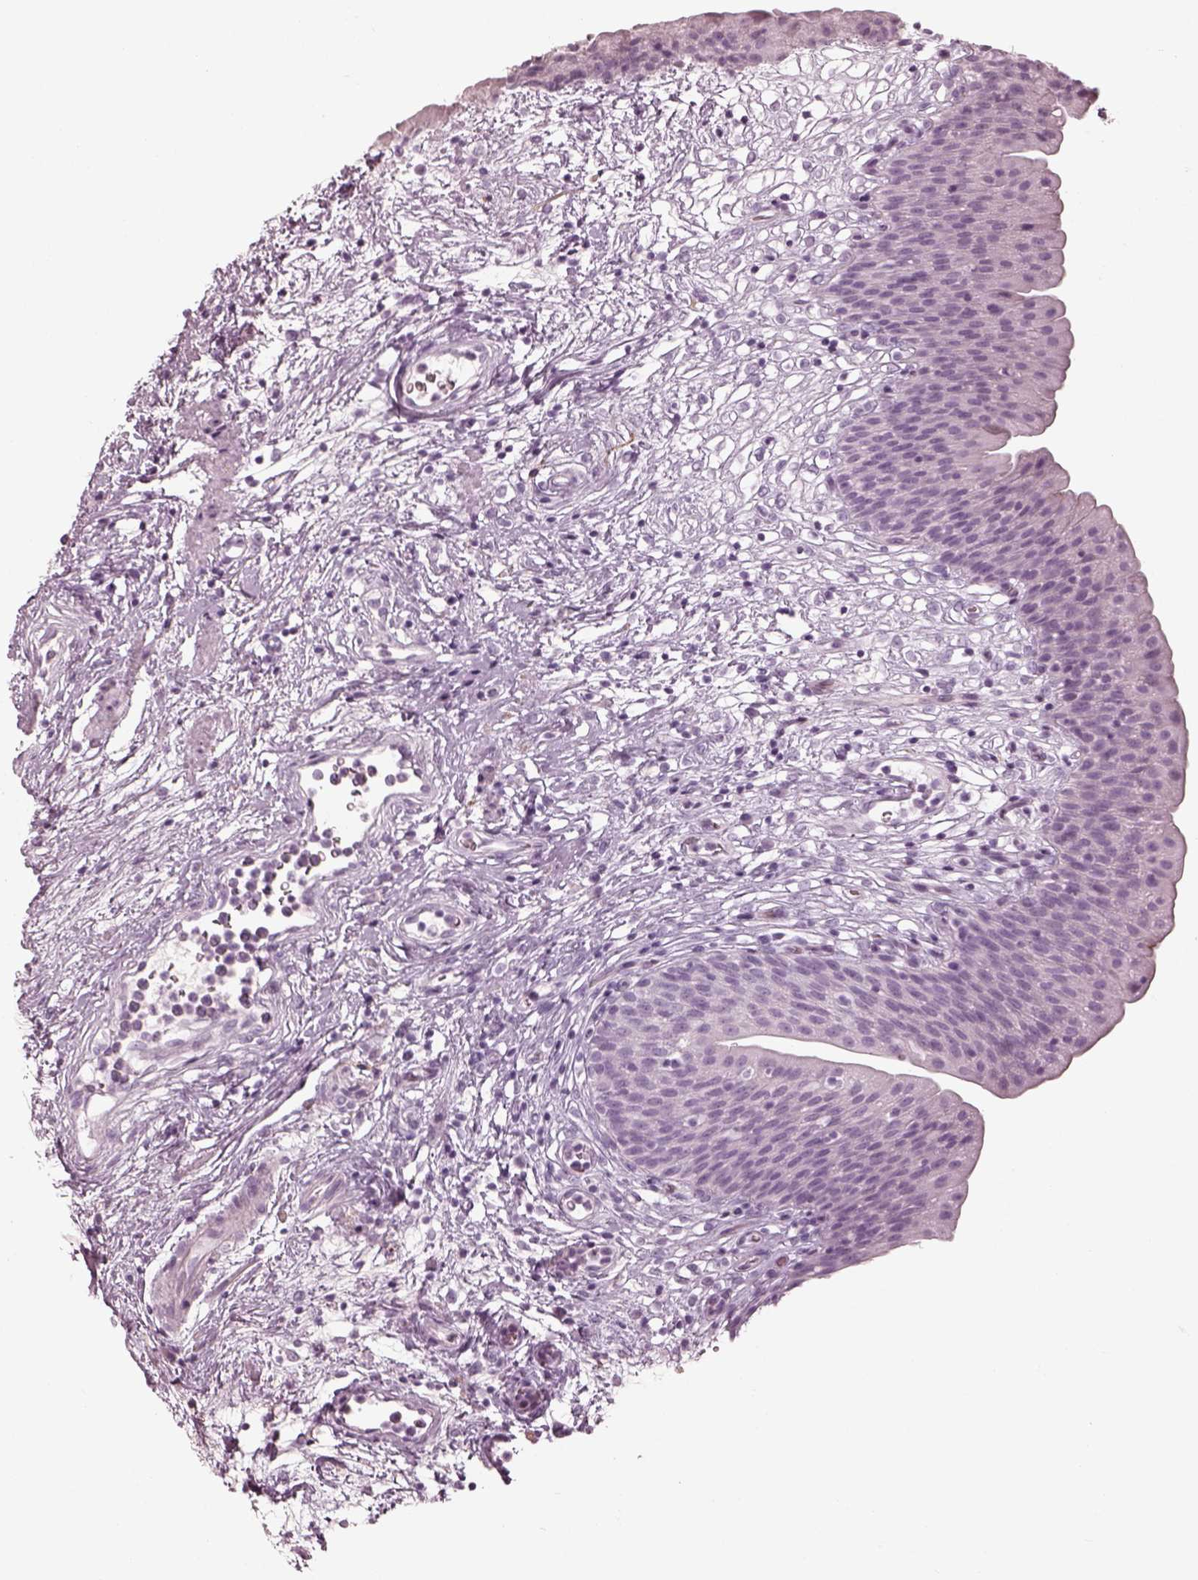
{"staining": {"intensity": "negative", "quantity": "none", "location": "none"}, "tissue": "urinary bladder", "cell_type": "Urothelial cells", "image_type": "normal", "snomed": [{"axis": "morphology", "description": "Normal tissue, NOS"}, {"axis": "topography", "description": "Urinary bladder"}], "caption": "Urothelial cells are negative for protein expression in unremarkable human urinary bladder. (Brightfield microscopy of DAB (3,3'-diaminobenzidine) immunohistochemistry at high magnification).", "gene": "ENSG00000289258", "patient": {"sex": "male", "age": 76}}